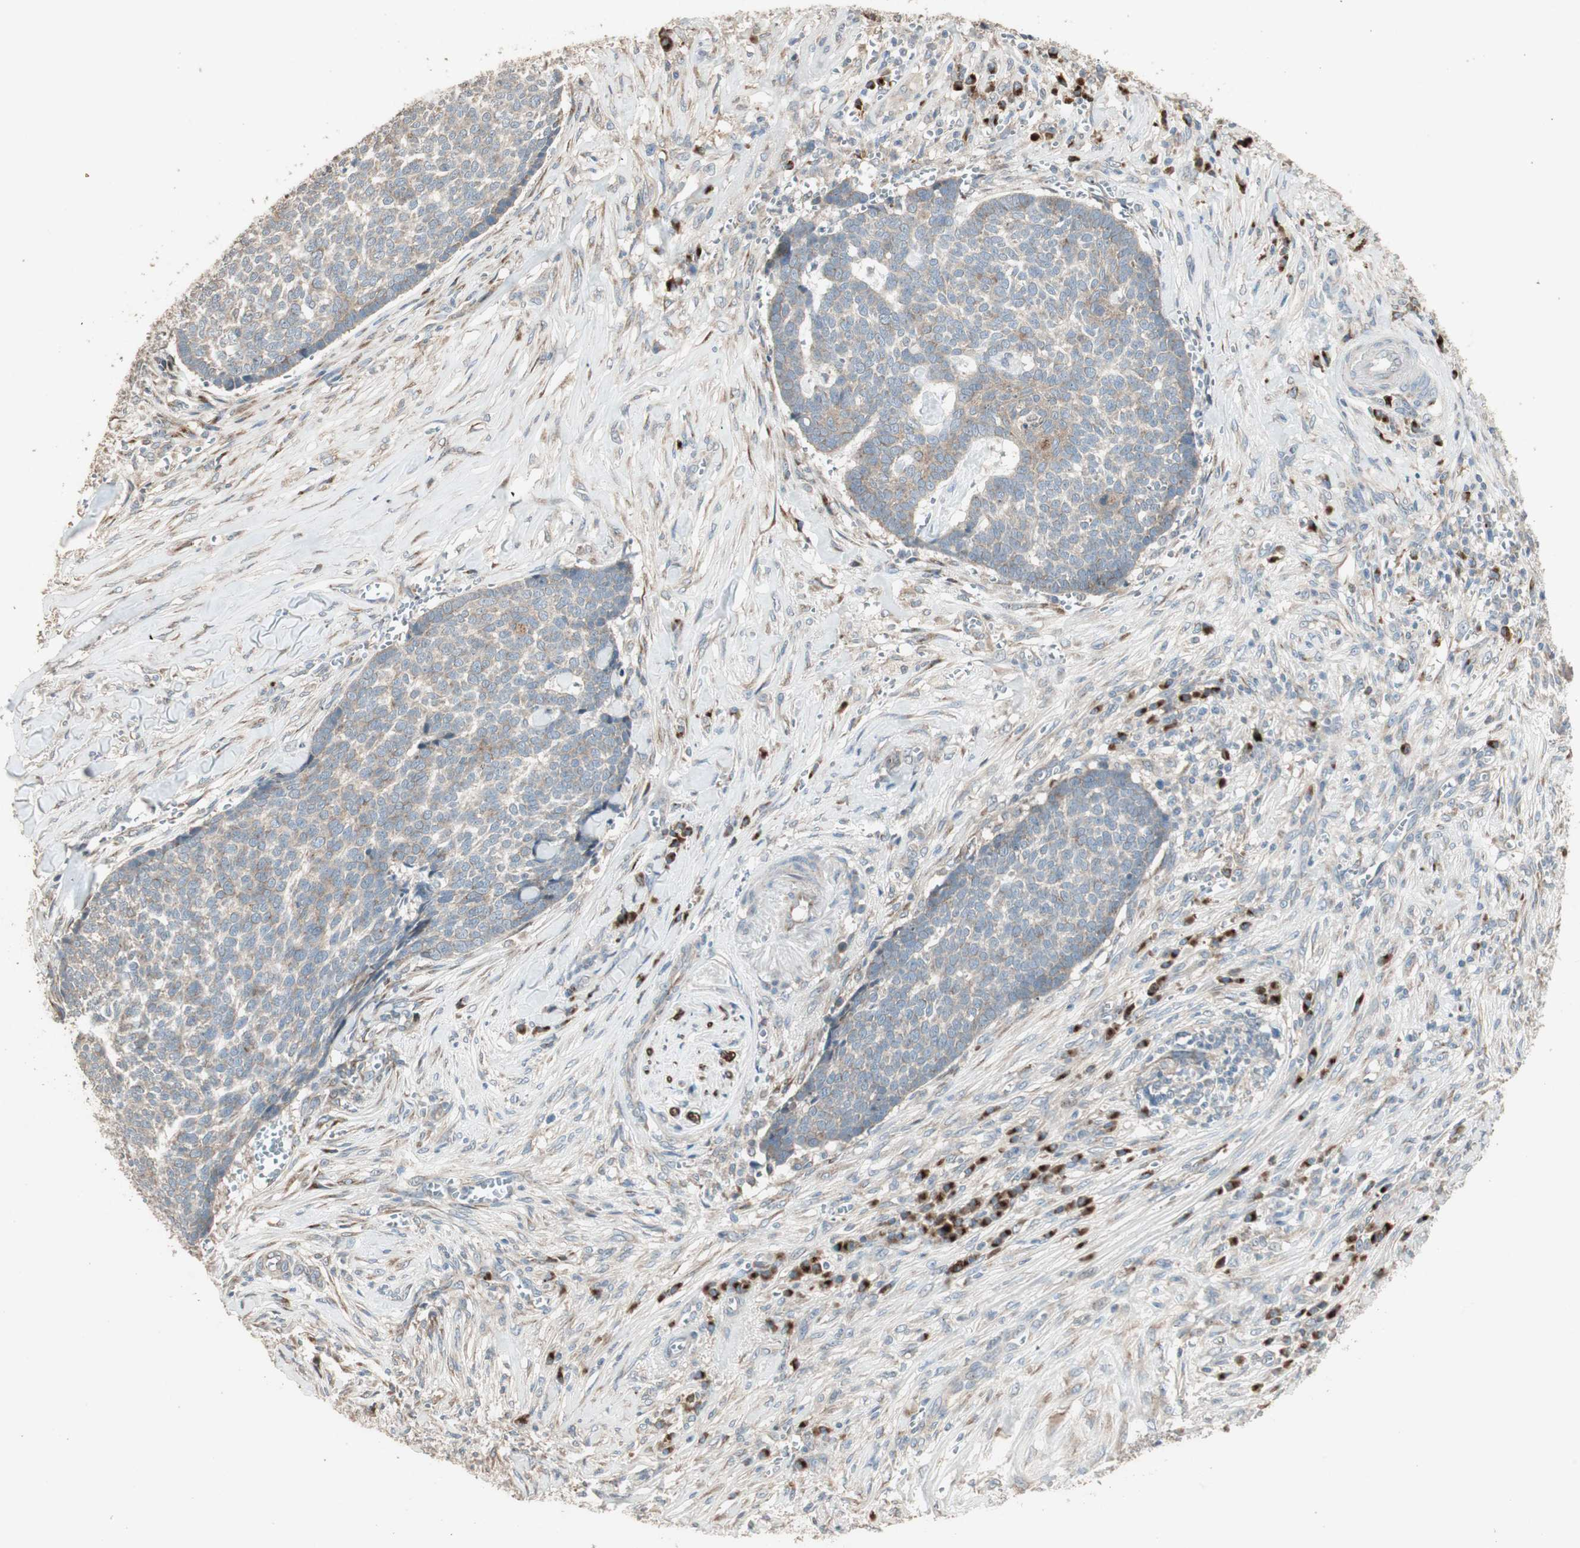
{"staining": {"intensity": "weak", "quantity": ">75%", "location": "cytoplasmic/membranous"}, "tissue": "skin cancer", "cell_type": "Tumor cells", "image_type": "cancer", "snomed": [{"axis": "morphology", "description": "Basal cell carcinoma"}, {"axis": "topography", "description": "Skin"}], "caption": "Skin basal cell carcinoma stained with a brown dye displays weak cytoplasmic/membranous positive positivity in about >75% of tumor cells.", "gene": "RARRES1", "patient": {"sex": "male", "age": 84}}